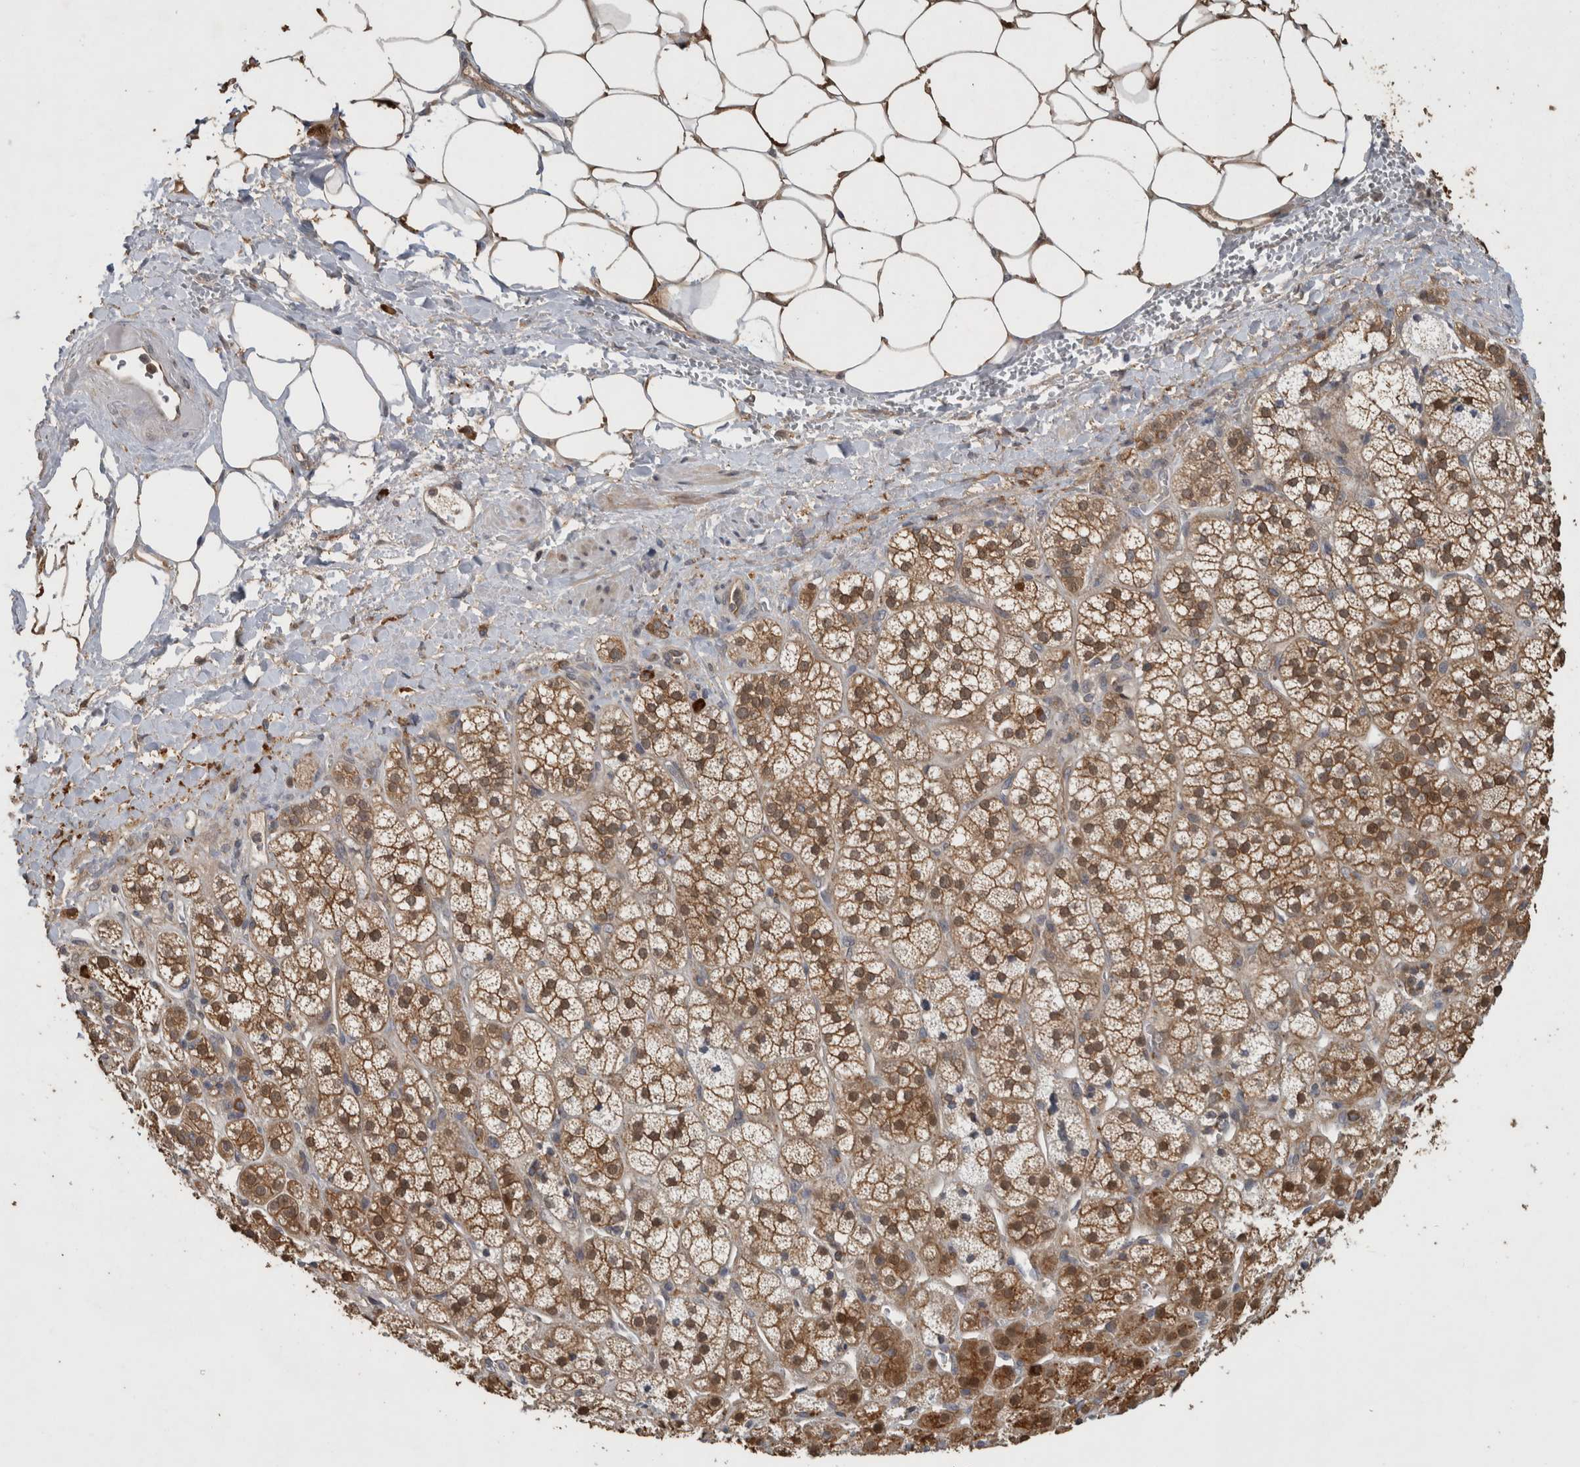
{"staining": {"intensity": "strong", "quantity": ">75%", "location": "cytoplasmic/membranous,nuclear"}, "tissue": "adrenal gland", "cell_type": "Glandular cells", "image_type": "normal", "snomed": [{"axis": "morphology", "description": "Normal tissue, NOS"}, {"axis": "topography", "description": "Adrenal gland"}], "caption": "IHC of unremarkable adrenal gland reveals high levels of strong cytoplasmic/membranous,nuclear staining in about >75% of glandular cells. The staining was performed using DAB (3,3'-diaminobenzidine) to visualize the protein expression in brown, while the nuclei were stained in blue with hematoxylin (Magnification: 20x).", "gene": "RHPN1", "patient": {"sex": "male", "age": 56}}